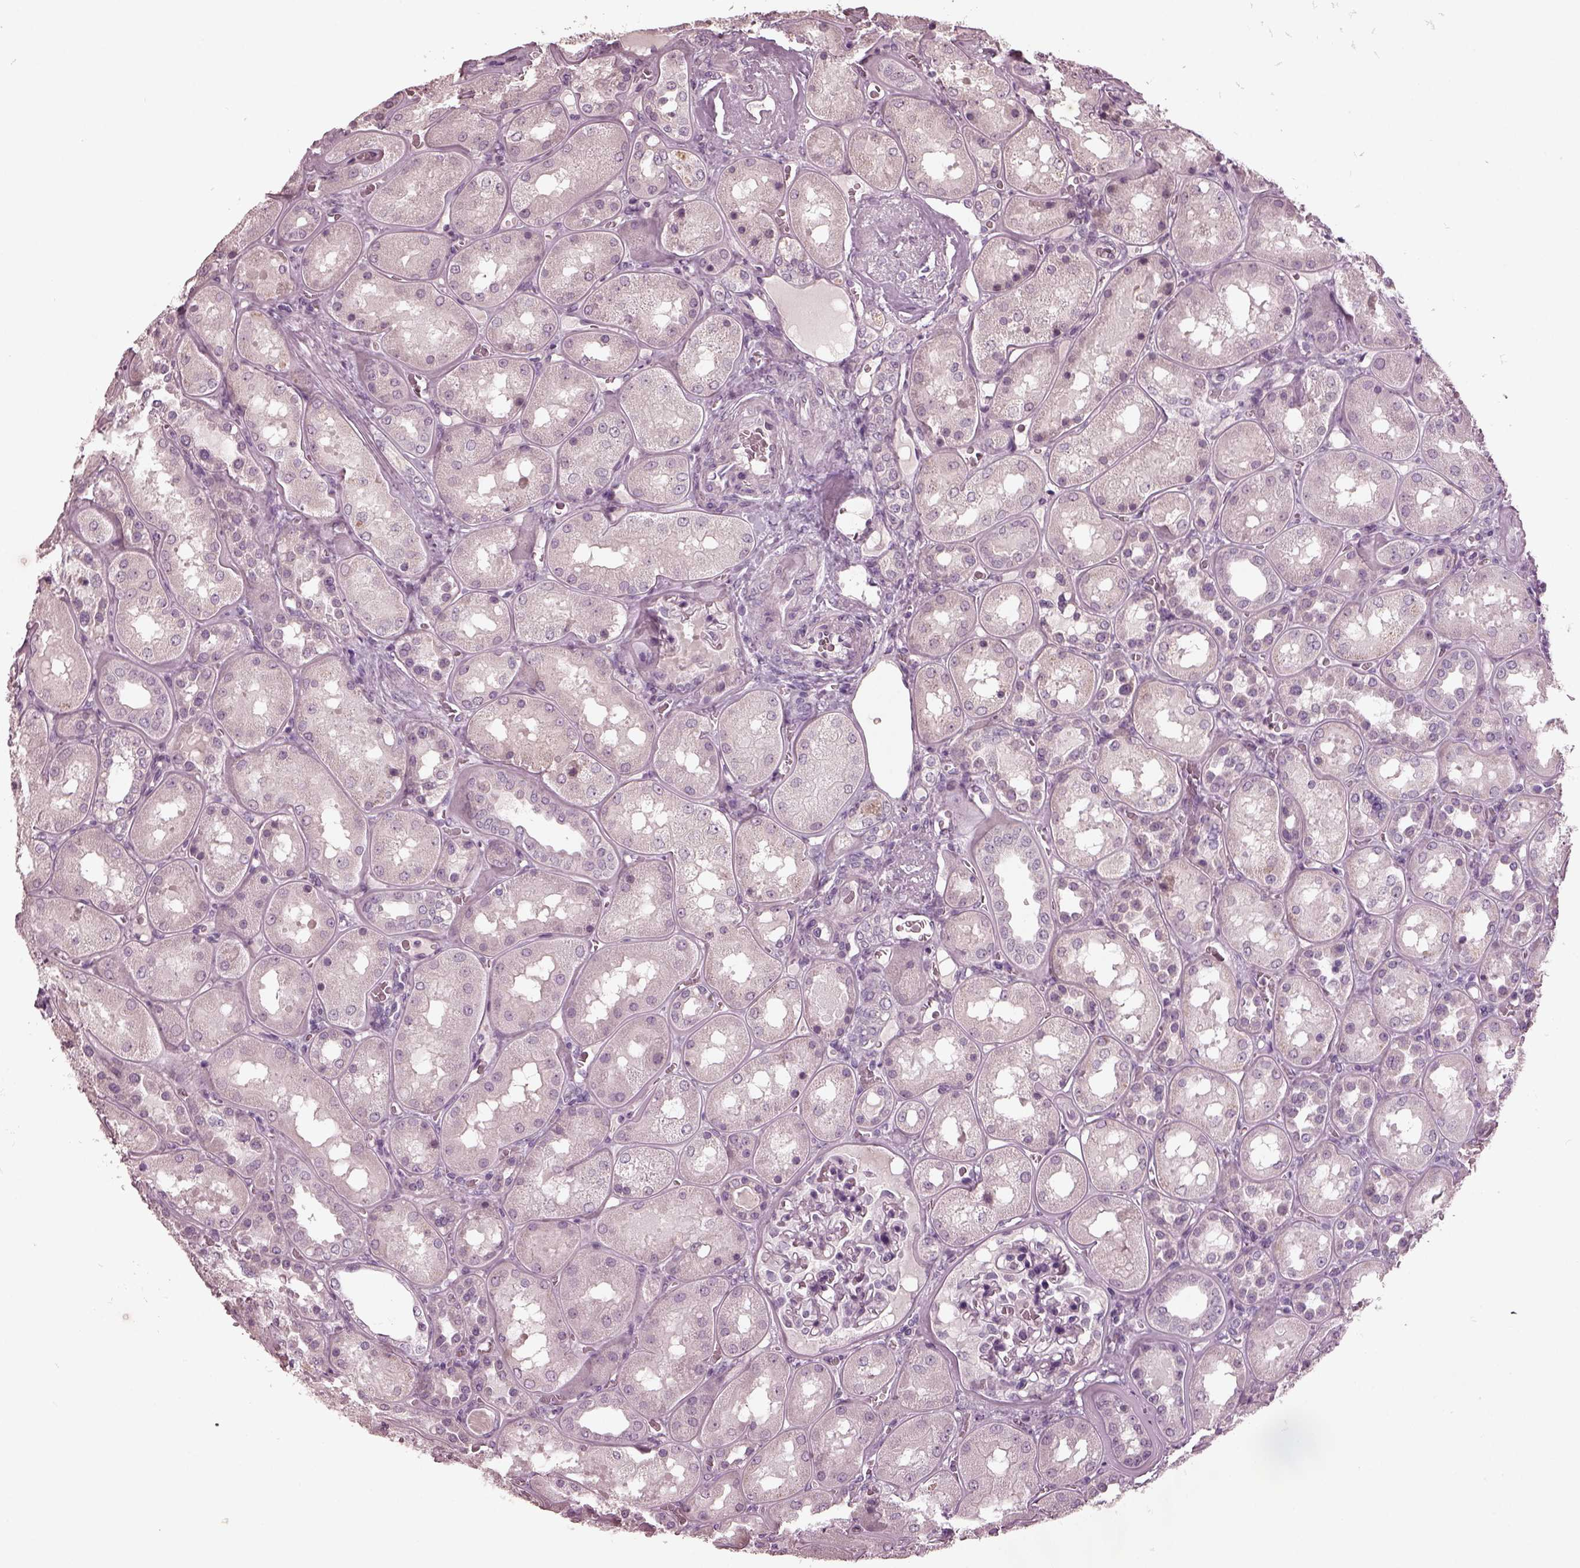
{"staining": {"intensity": "negative", "quantity": "none", "location": "none"}, "tissue": "kidney", "cell_type": "Cells in glomeruli", "image_type": "normal", "snomed": [{"axis": "morphology", "description": "Normal tissue, NOS"}, {"axis": "topography", "description": "Kidney"}], "caption": "Photomicrograph shows no protein staining in cells in glomeruli of benign kidney.", "gene": "RCVRN", "patient": {"sex": "male", "age": 73}}